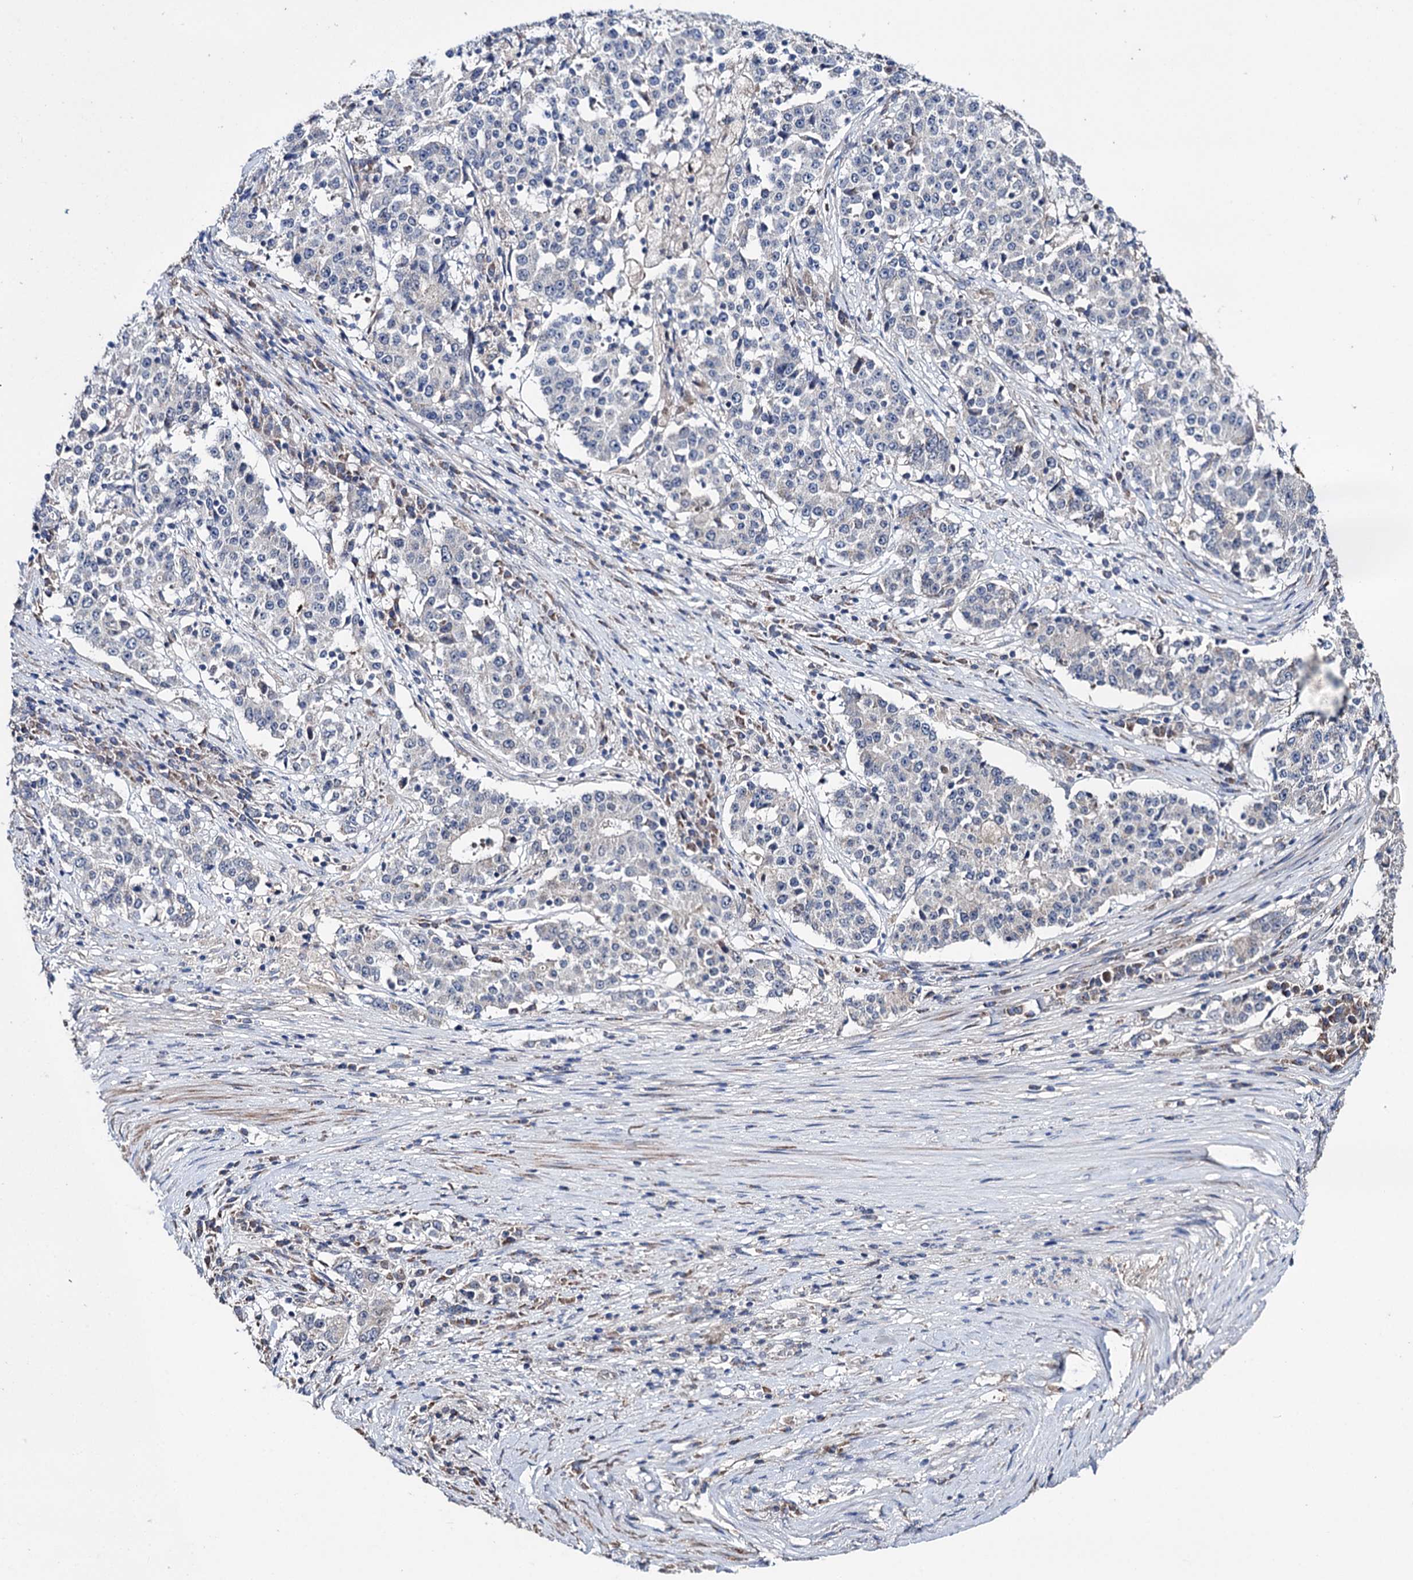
{"staining": {"intensity": "negative", "quantity": "none", "location": "none"}, "tissue": "stomach cancer", "cell_type": "Tumor cells", "image_type": "cancer", "snomed": [{"axis": "morphology", "description": "Adenocarcinoma, NOS"}, {"axis": "topography", "description": "Stomach"}], "caption": "This is an immunohistochemistry (IHC) image of human stomach cancer (adenocarcinoma). There is no expression in tumor cells.", "gene": "CLPB", "patient": {"sex": "male", "age": 59}}